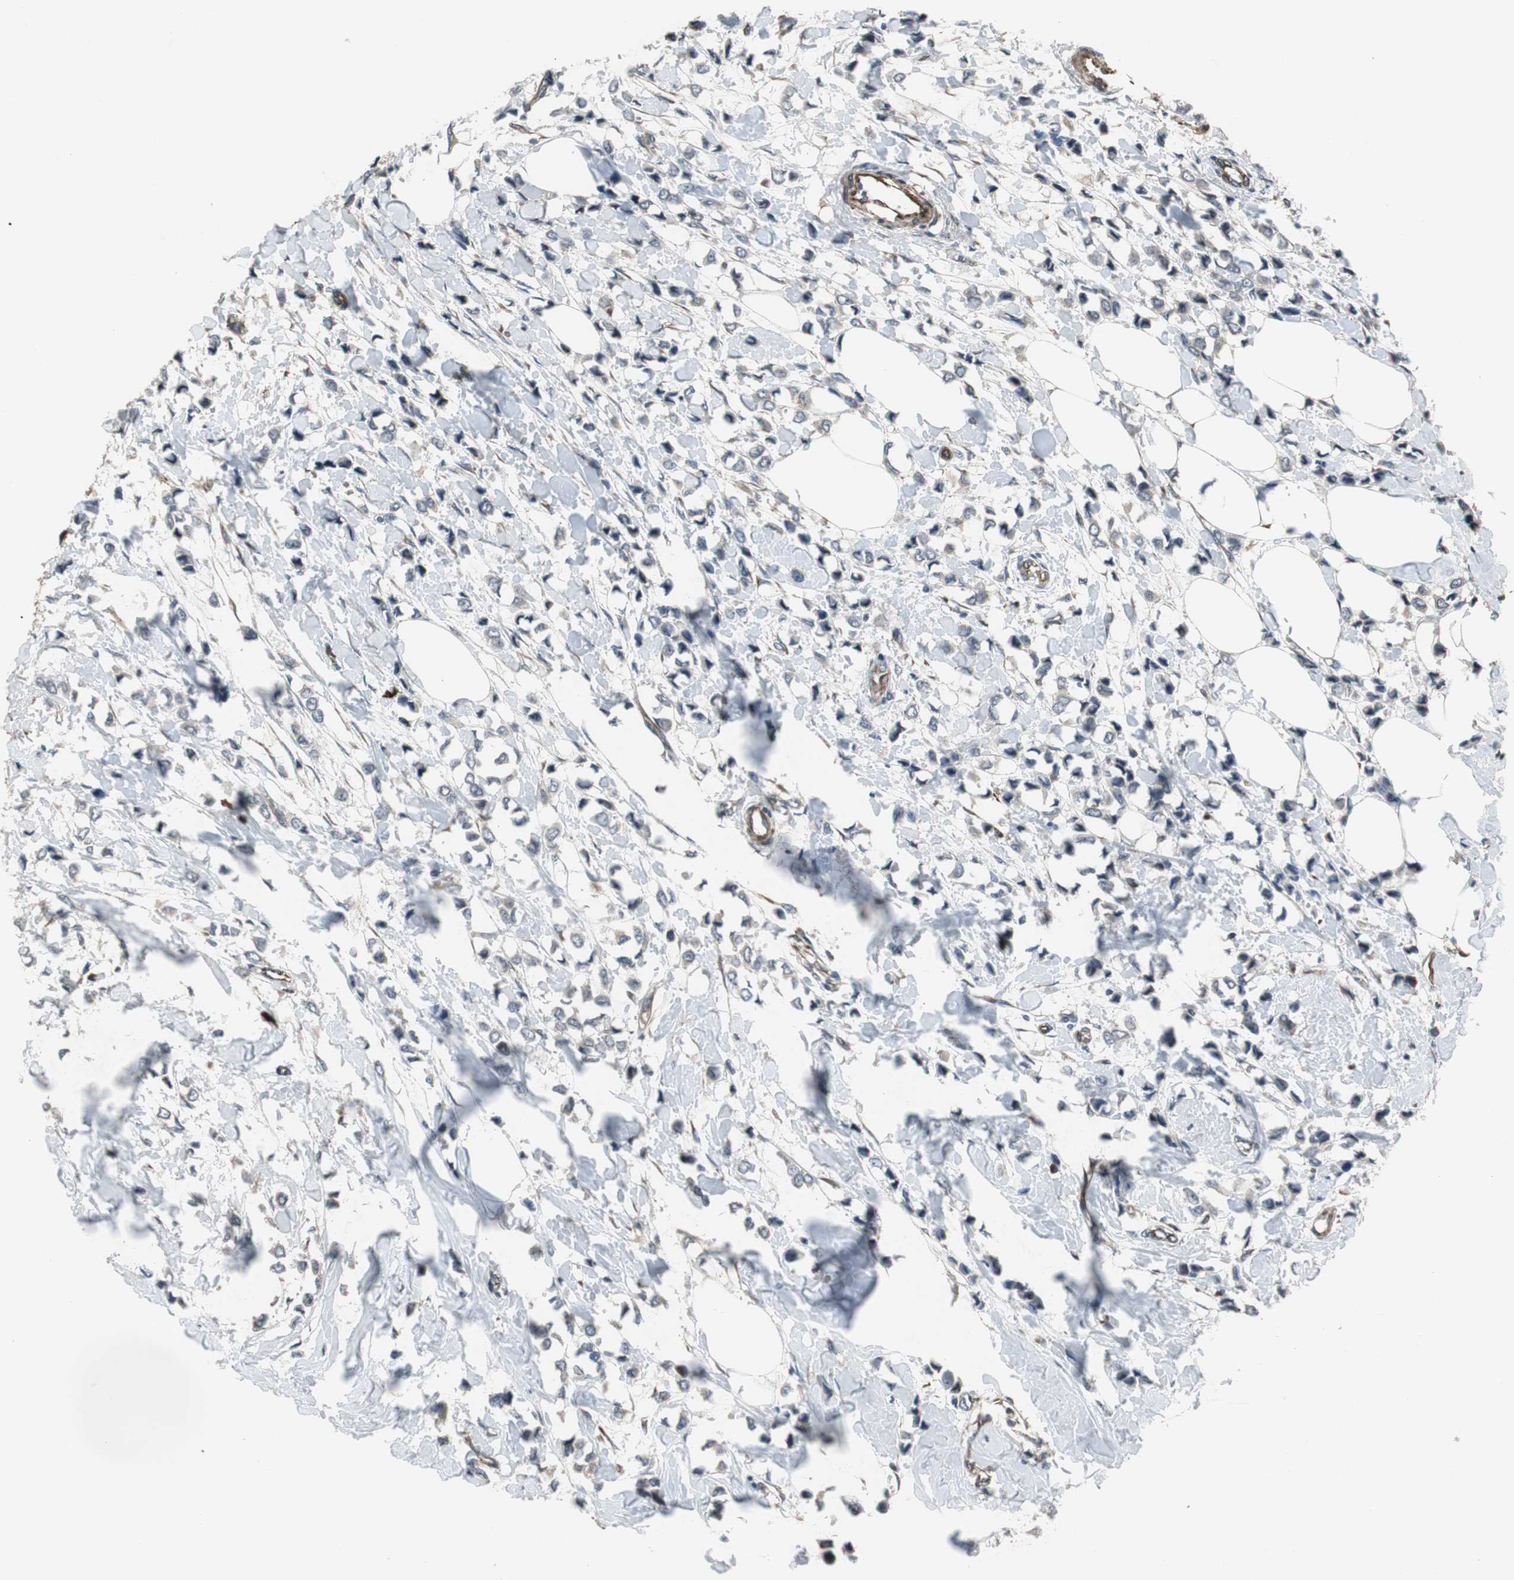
{"staining": {"intensity": "weak", "quantity": "<25%", "location": "cytoplasmic/membranous"}, "tissue": "breast cancer", "cell_type": "Tumor cells", "image_type": "cancer", "snomed": [{"axis": "morphology", "description": "Lobular carcinoma"}, {"axis": "topography", "description": "Breast"}], "caption": "Tumor cells are negative for brown protein staining in breast lobular carcinoma.", "gene": "CHP1", "patient": {"sex": "female", "age": 51}}